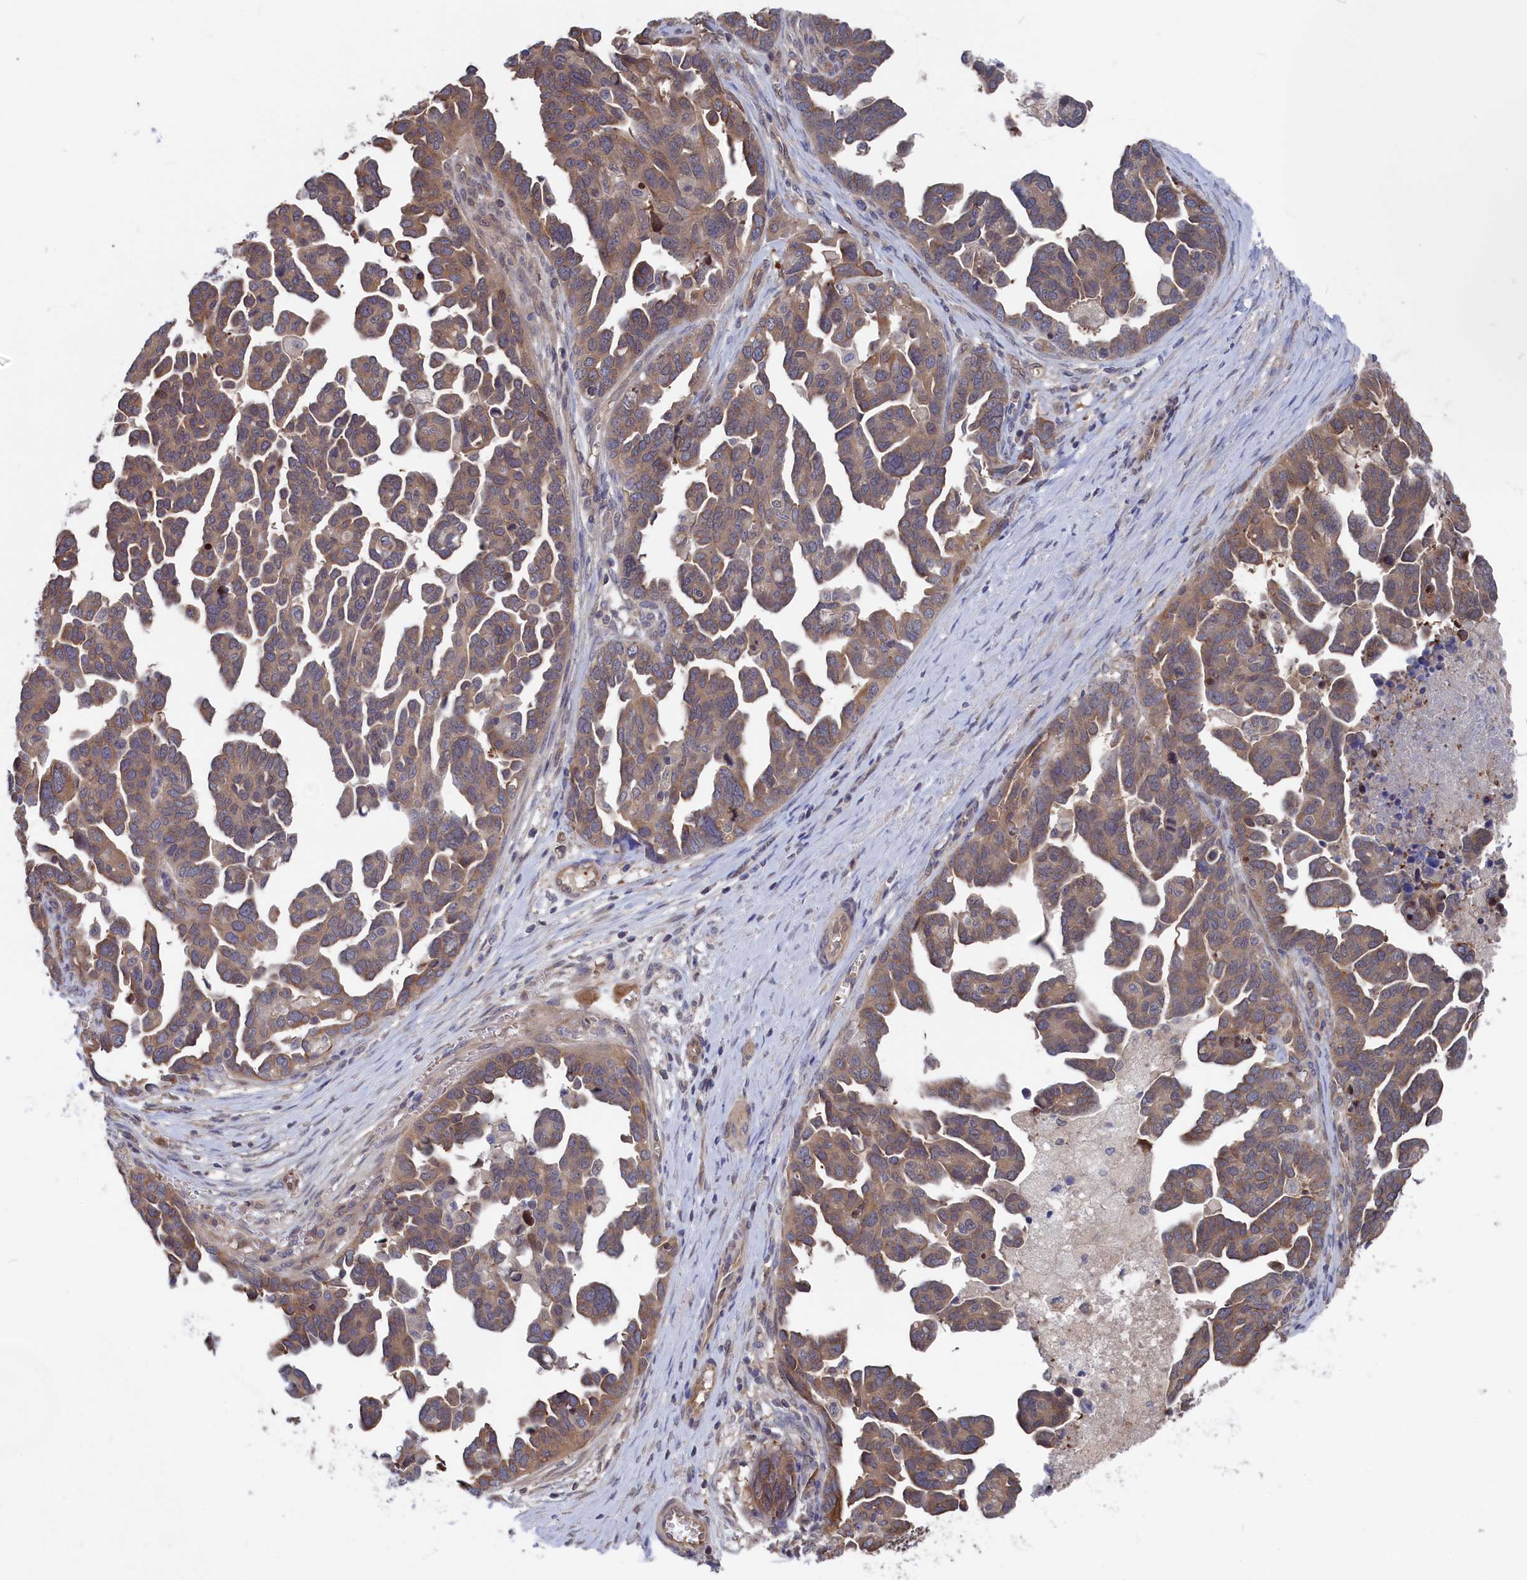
{"staining": {"intensity": "weak", "quantity": ">75%", "location": "cytoplasmic/membranous"}, "tissue": "ovarian cancer", "cell_type": "Tumor cells", "image_type": "cancer", "snomed": [{"axis": "morphology", "description": "Cystadenocarcinoma, serous, NOS"}, {"axis": "topography", "description": "Ovary"}], "caption": "Serous cystadenocarcinoma (ovarian) was stained to show a protein in brown. There is low levels of weak cytoplasmic/membranous positivity in approximately >75% of tumor cells.", "gene": "NUTF2", "patient": {"sex": "female", "age": 54}}